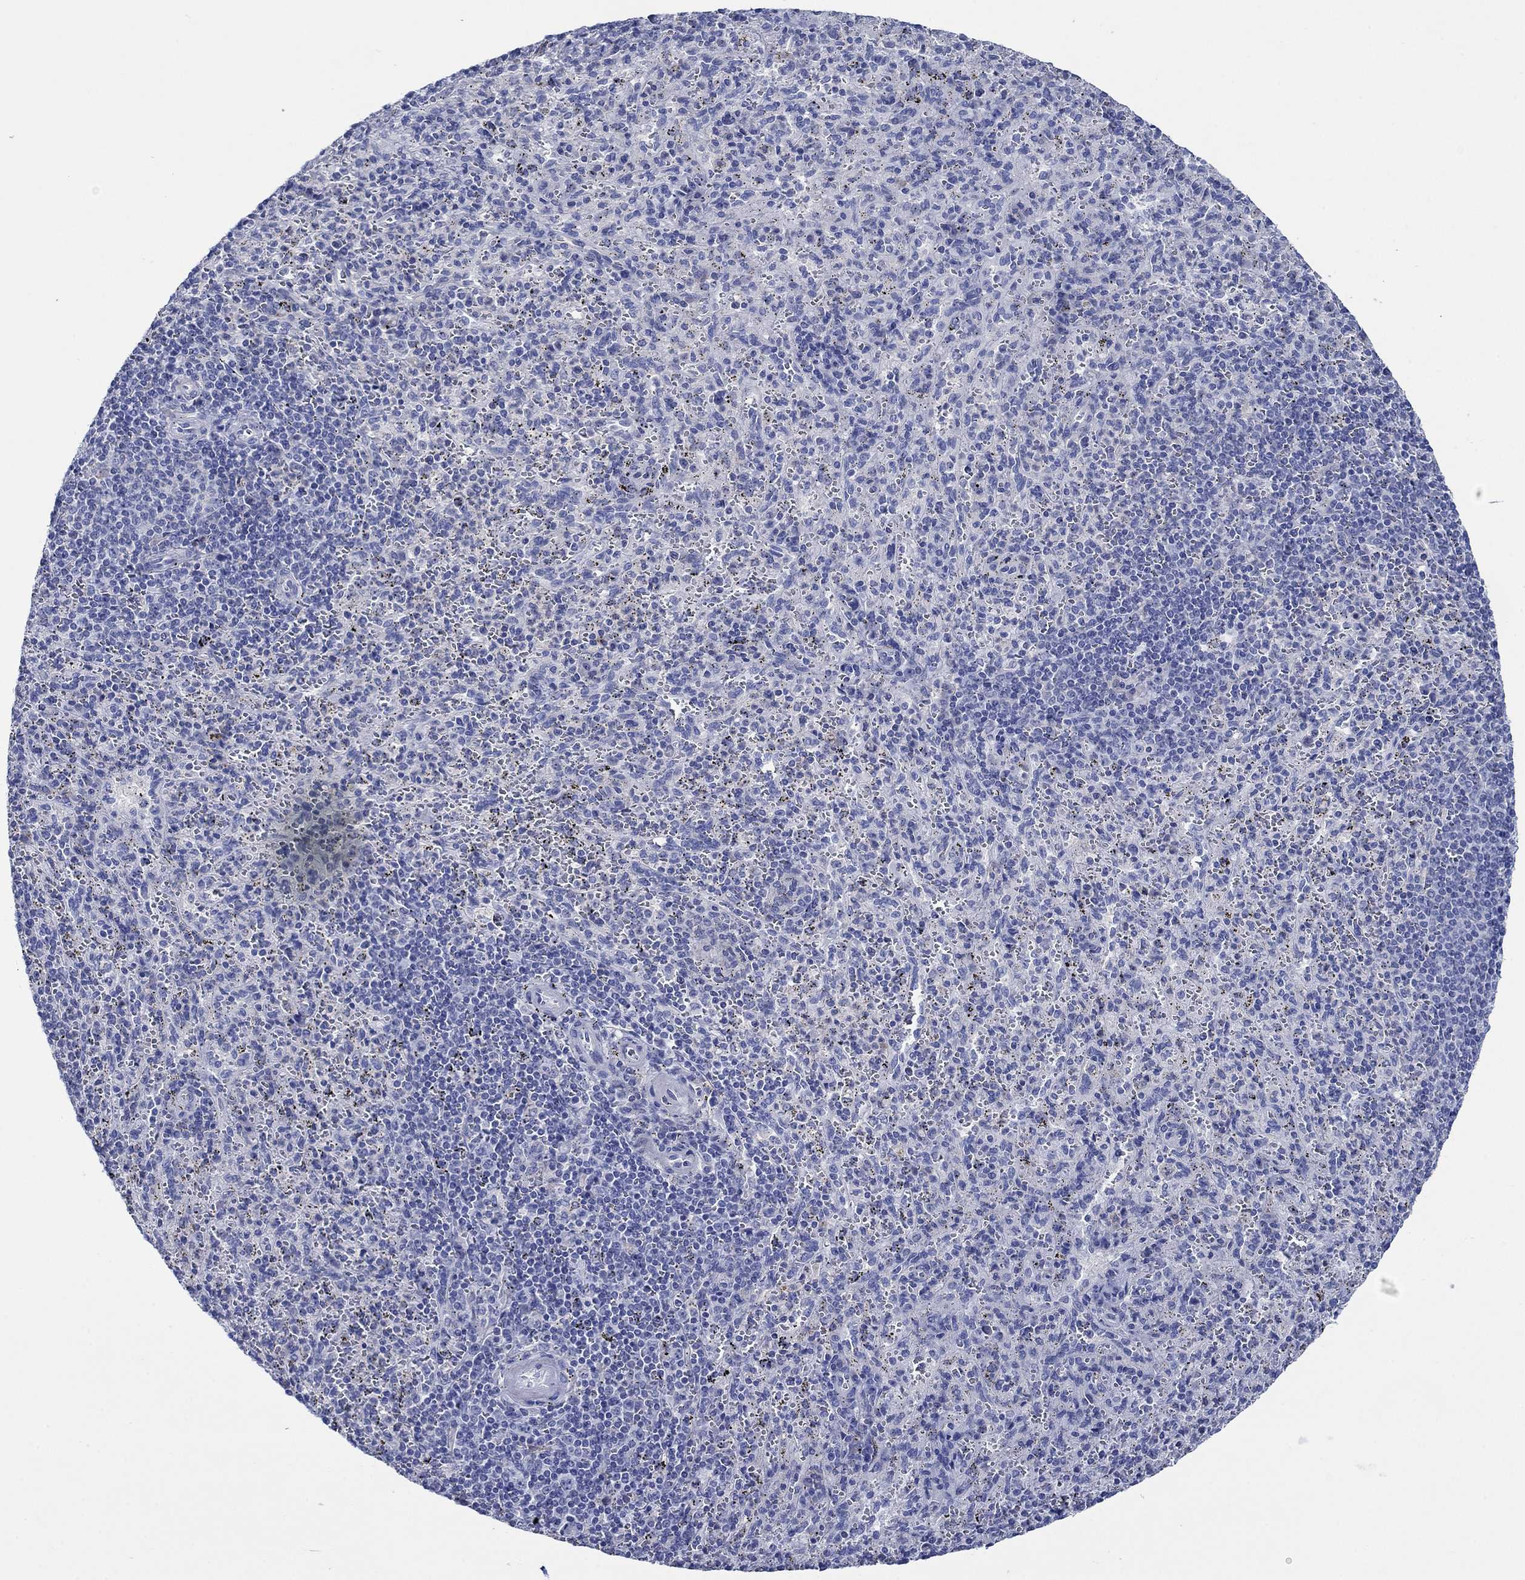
{"staining": {"intensity": "negative", "quantity": "none", "location": "none"}, "tissue": "spleen", "cell_type": "Cells in red pulp", "image_type": "normal", "snomed": [{"axis": "morphology", "description": "Normal tissue, NOS"}, {"axis": "topography", "description": "Spleen"}], "caption": "Immunohistochemical staining of benign spleen demonstrates no significant positivity in cells in red pulp. (Brightfield microscopy of DAB immunohistochemistry at high magnification).", "gene": "ENSG00000251537", "patient": {"sex": "male", "age": 57}}